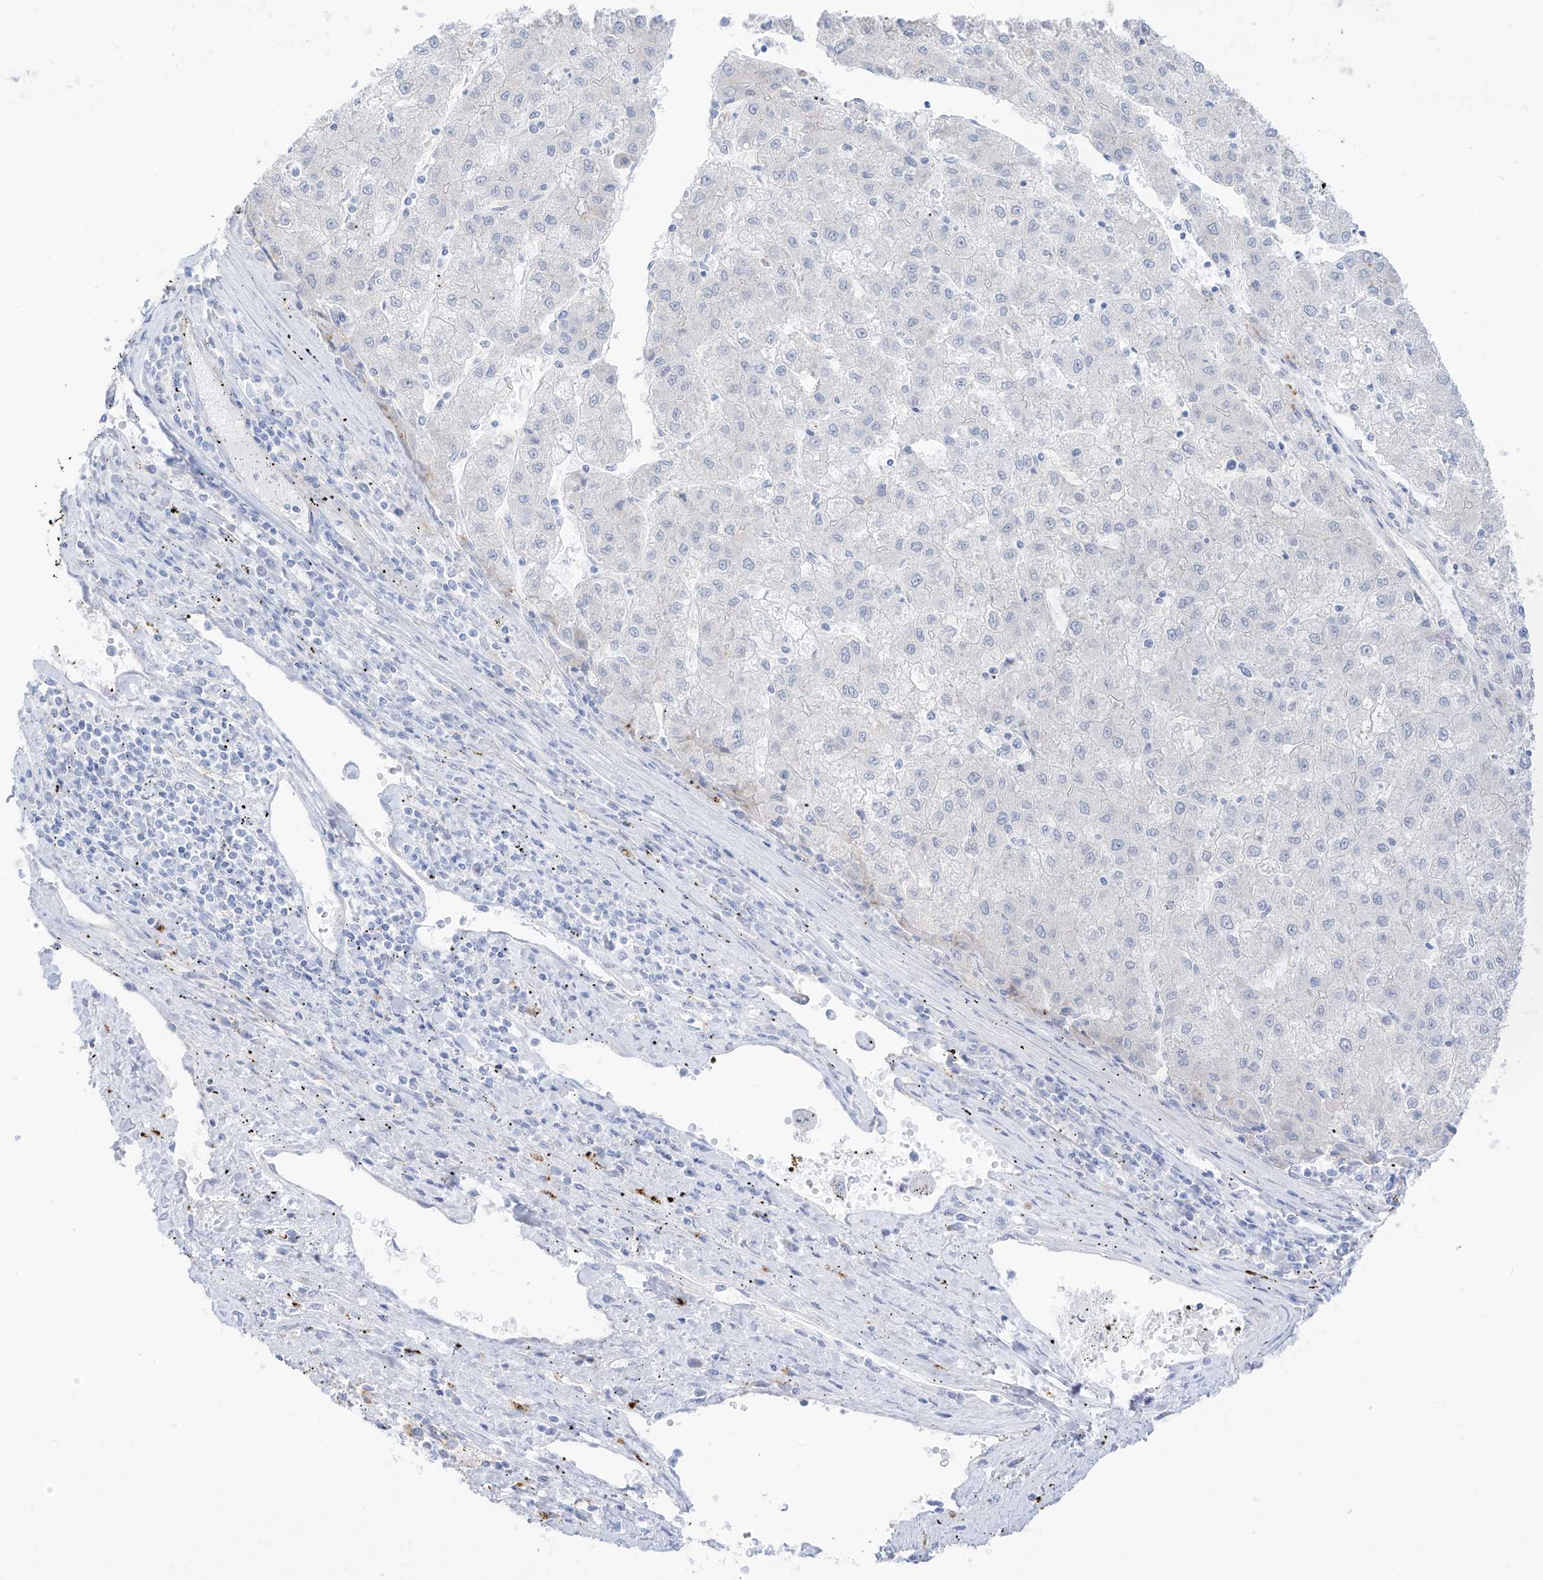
{"staining": {"intensity": "negative", "quantity": "none", "location": "none"}, "tissue": "liver cancer", "cell_type": "Tumor cells", "image_type": "cancer", "snomed": [{"axis": "morphology", "description": "Carcinoma, Hepatocellular, NOS"}, {"axis": "topography", "description": "Liver"}], "caption": "An image of liver cancer stained for a protein reveals no brown staining in tumor cells. (Stains: DAB (3,3'-diaminobenzidine) immunohistochemistry with hematoxylin counter stain, Microscopy: brightfield microscopy at high magnification).", "gene": "PSPH", "patient": {"sex": "male", "age": 72}}